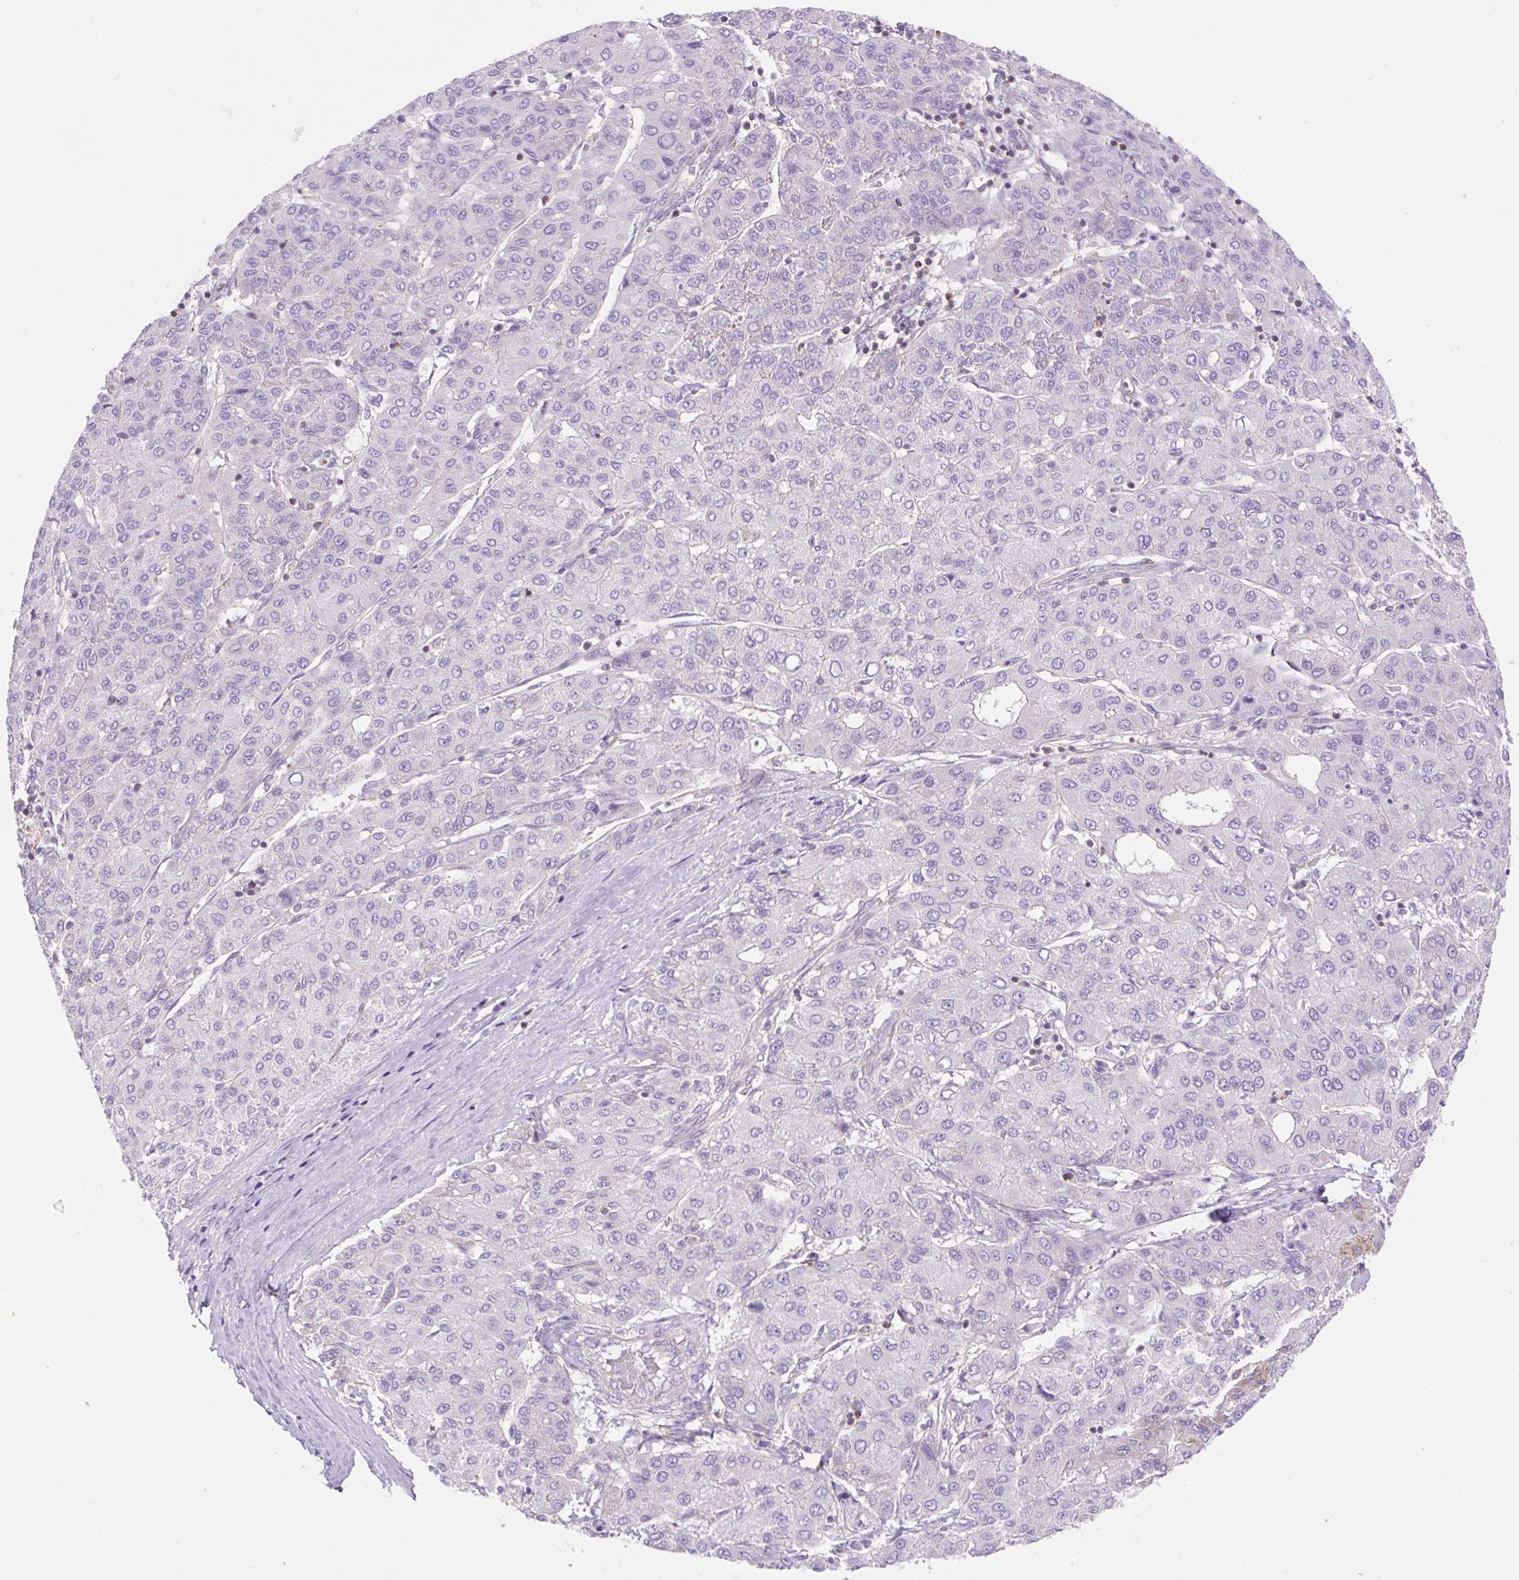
{"staining": {"intensity": "negative", "quantity": "none", "location": "none"}, "tissue": "liver cancer", "cell_type": "Tumor cells", "image_type": "cancer", "snomed": [{"axis": "morphology", "description": "Carcinoma, Hepatocellular, NOS"}, {"axis": "topography", "description": "Liver"}], "caption": "Immunohistochemistry (IHC) of liver cancer displays no expression in tumor cells.", "gene": "DNM2", "patient": {"sex": "male", "age": 65}}